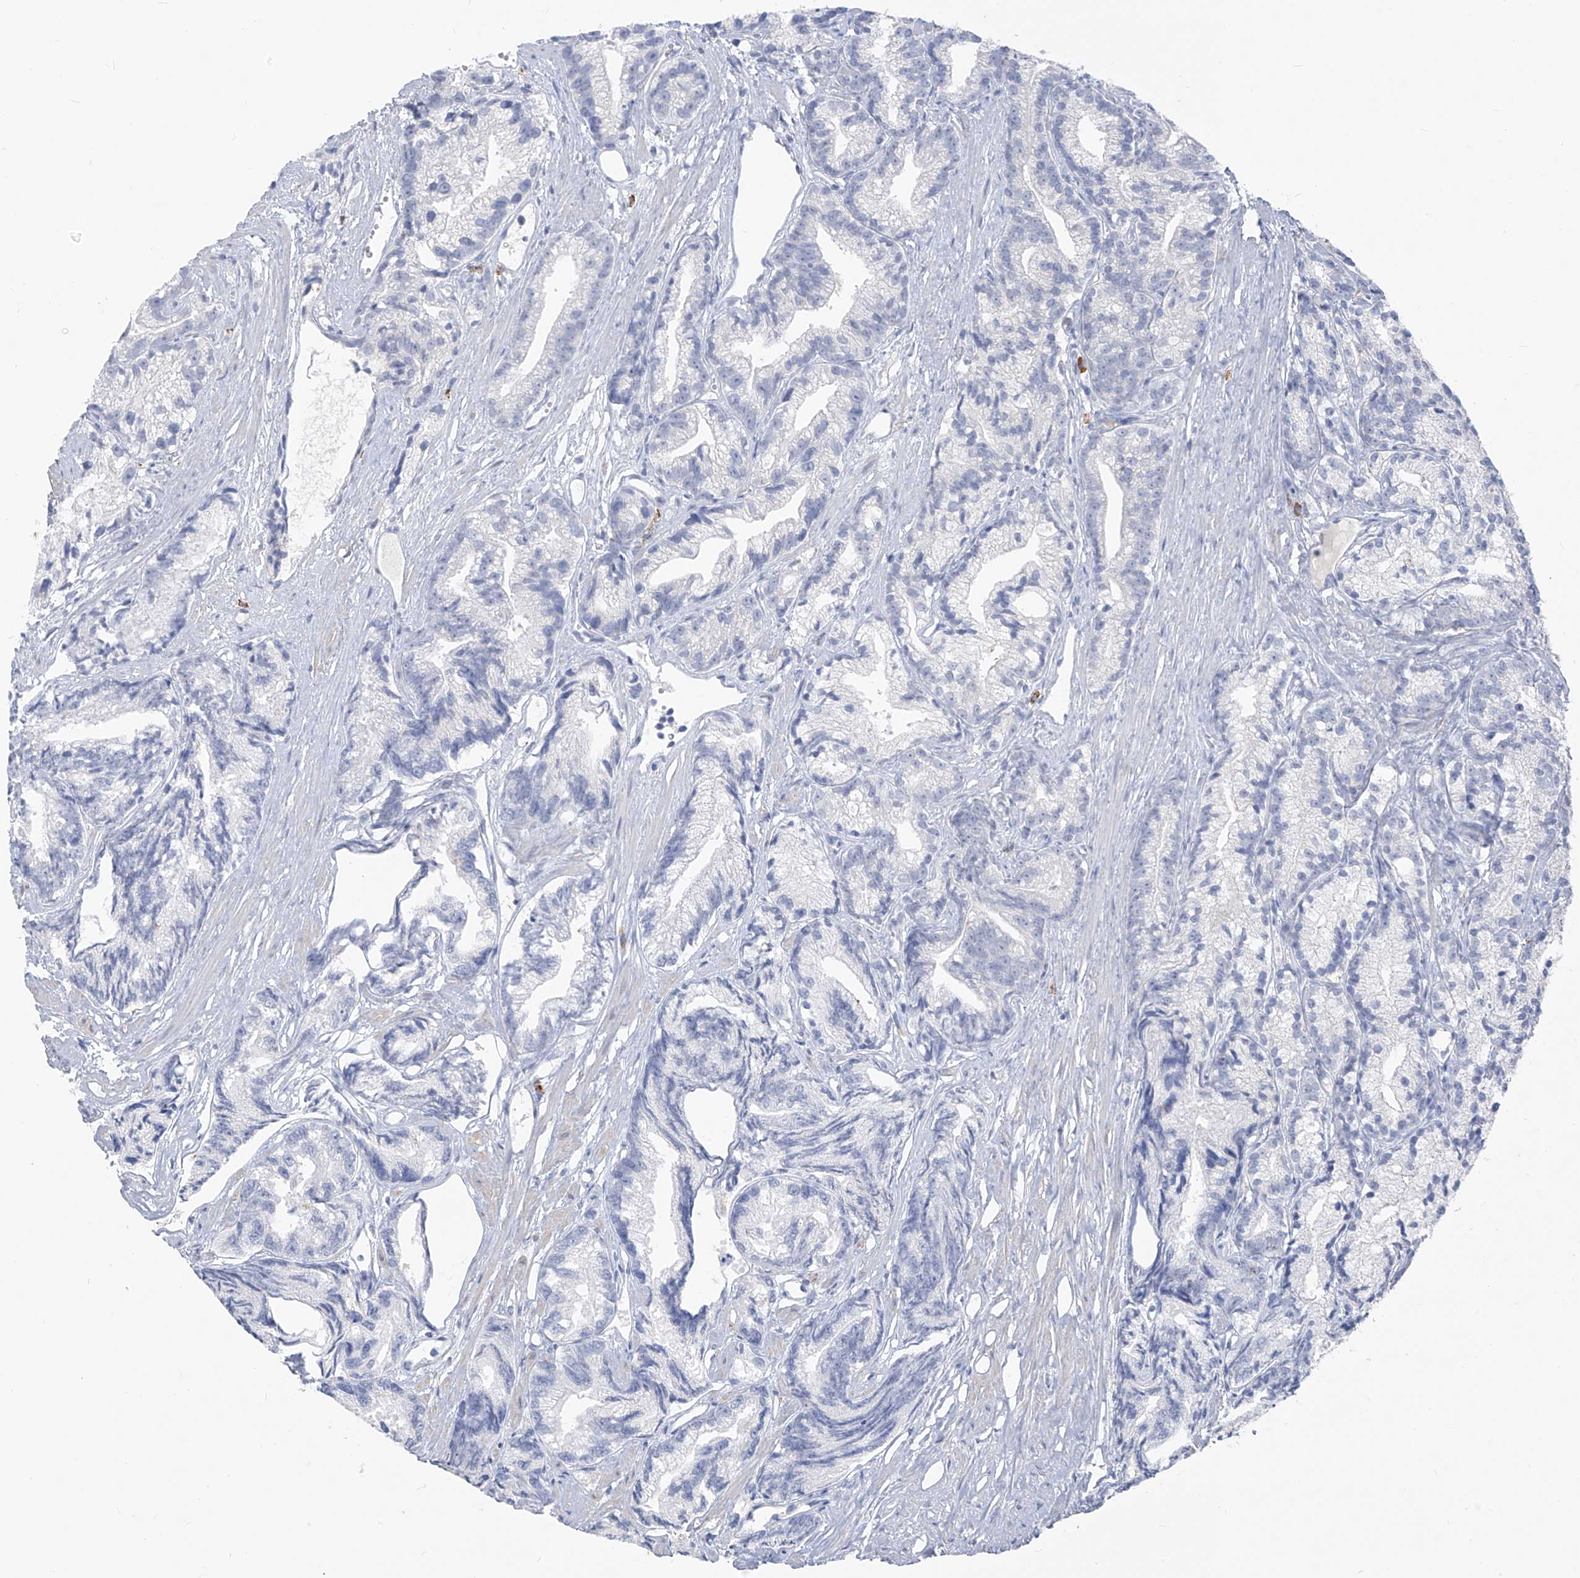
{"staining": {"intensity": "negative", "quantity": "none", "location": "none"}, "tissue": "prostate cancer", "cell_type": "Tumor cells", "image_type": "cancer", "snomed": [{"axis": "morphology", "description": "Adenocarcinoma, Low grade"}, {"axis": "topography", "description": "Prostate"}], "caption": "The photomicrograph demonstrates no significant positivity in tumor cells of prostate low-grade adenocarcinoma.", "gene": "CX3CR1", "patient": {"sex": "male", "age": 89}}